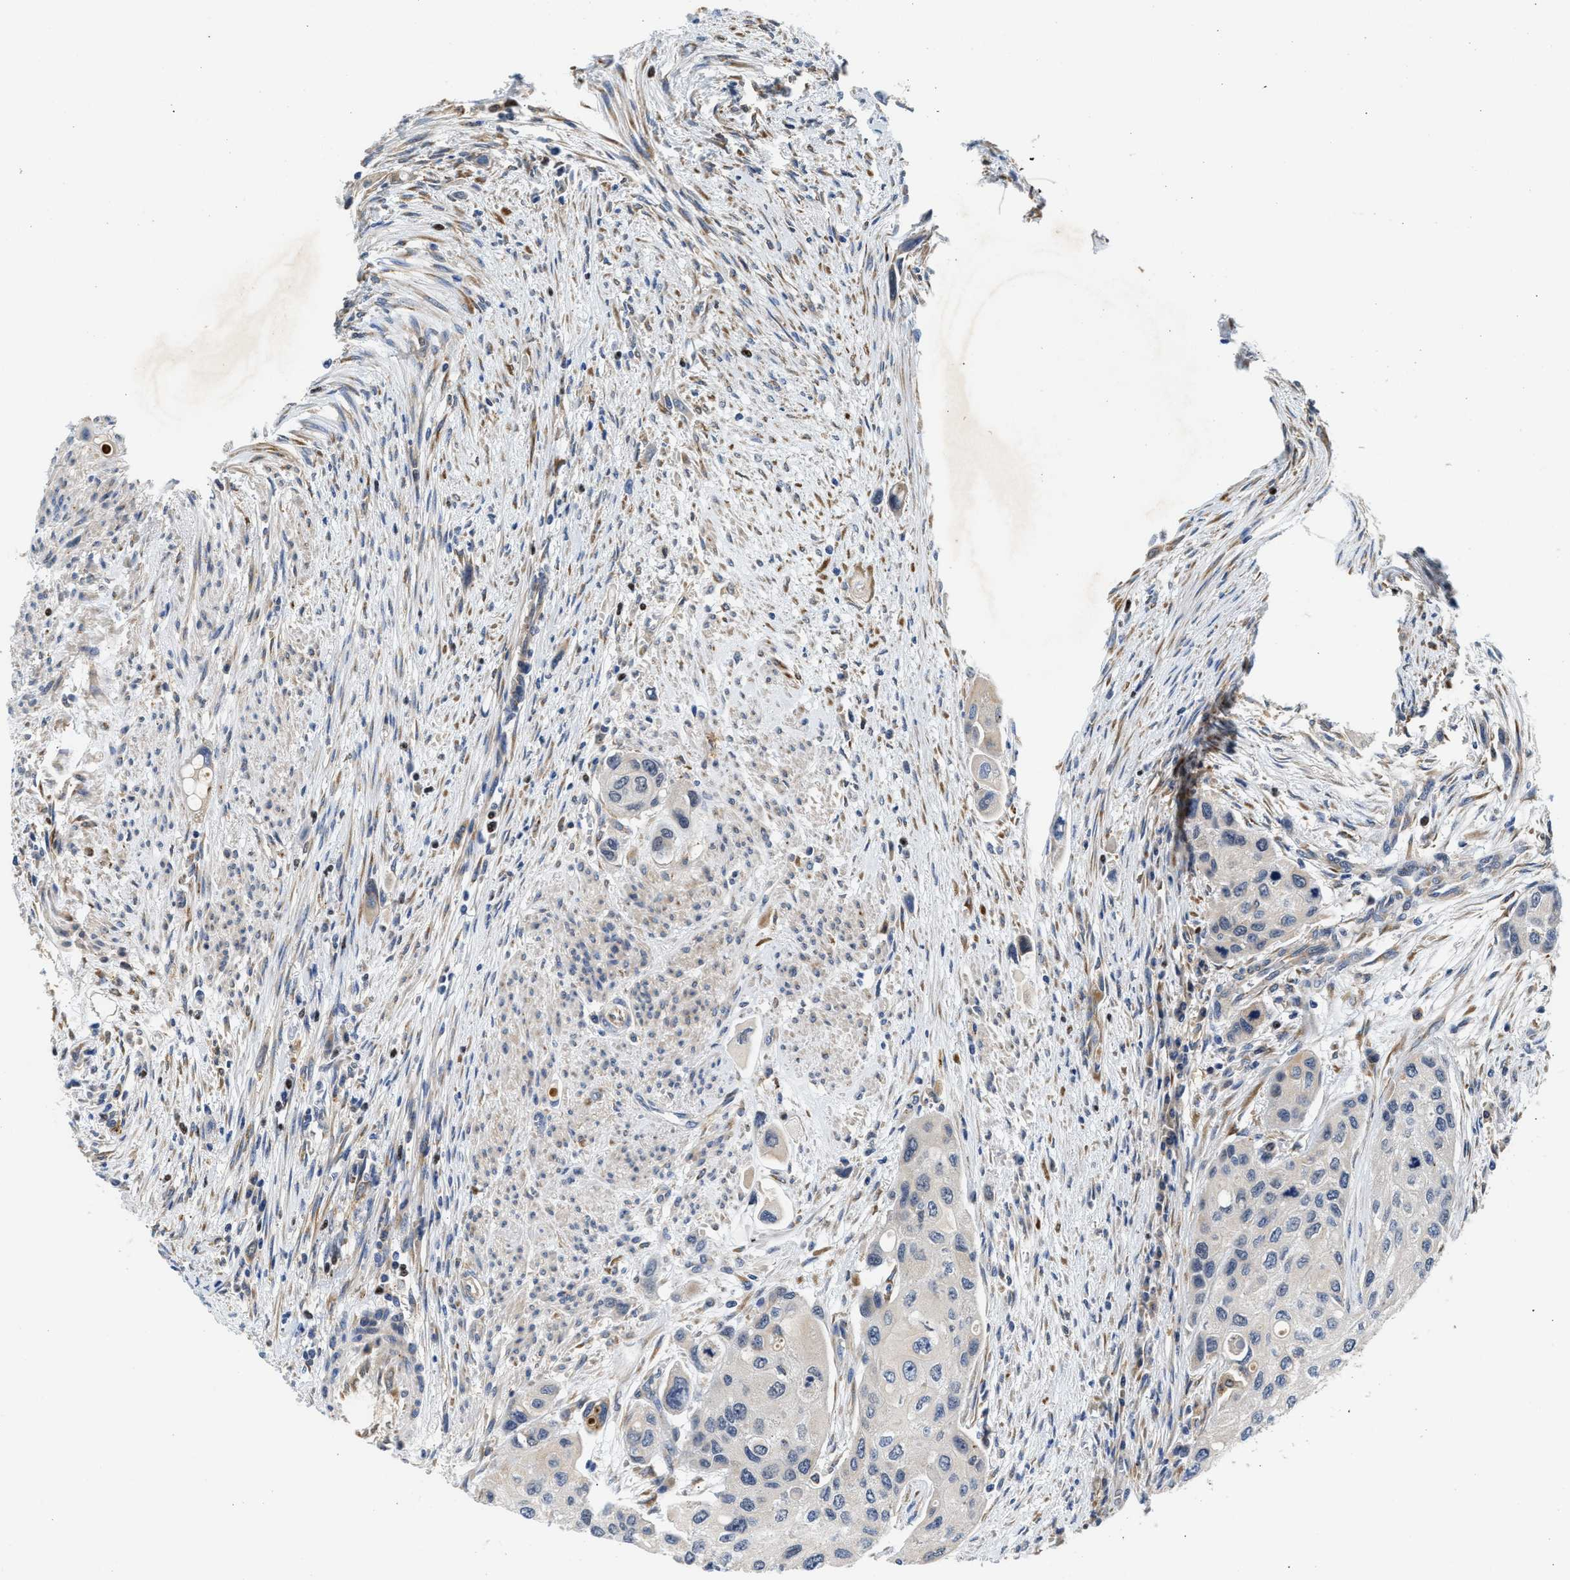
{"staining": {"intensity": "negative", "quantity": "none", "location": "none"}, "tissue": "urothelial cancer", "cell_type": "Tumor cells", "image_type": "cancer", "snomed": [{"axis": "morphology", "description": "Urothelial carcinoma, High grade"}, {"axis": "topography", "description": "Urinary bladder"}], "caption": "Tumor cells show no significant protein expression in urothelial cancer.", "gene": "PPM1L", "patient": {"sex": "female", "age": 56}}